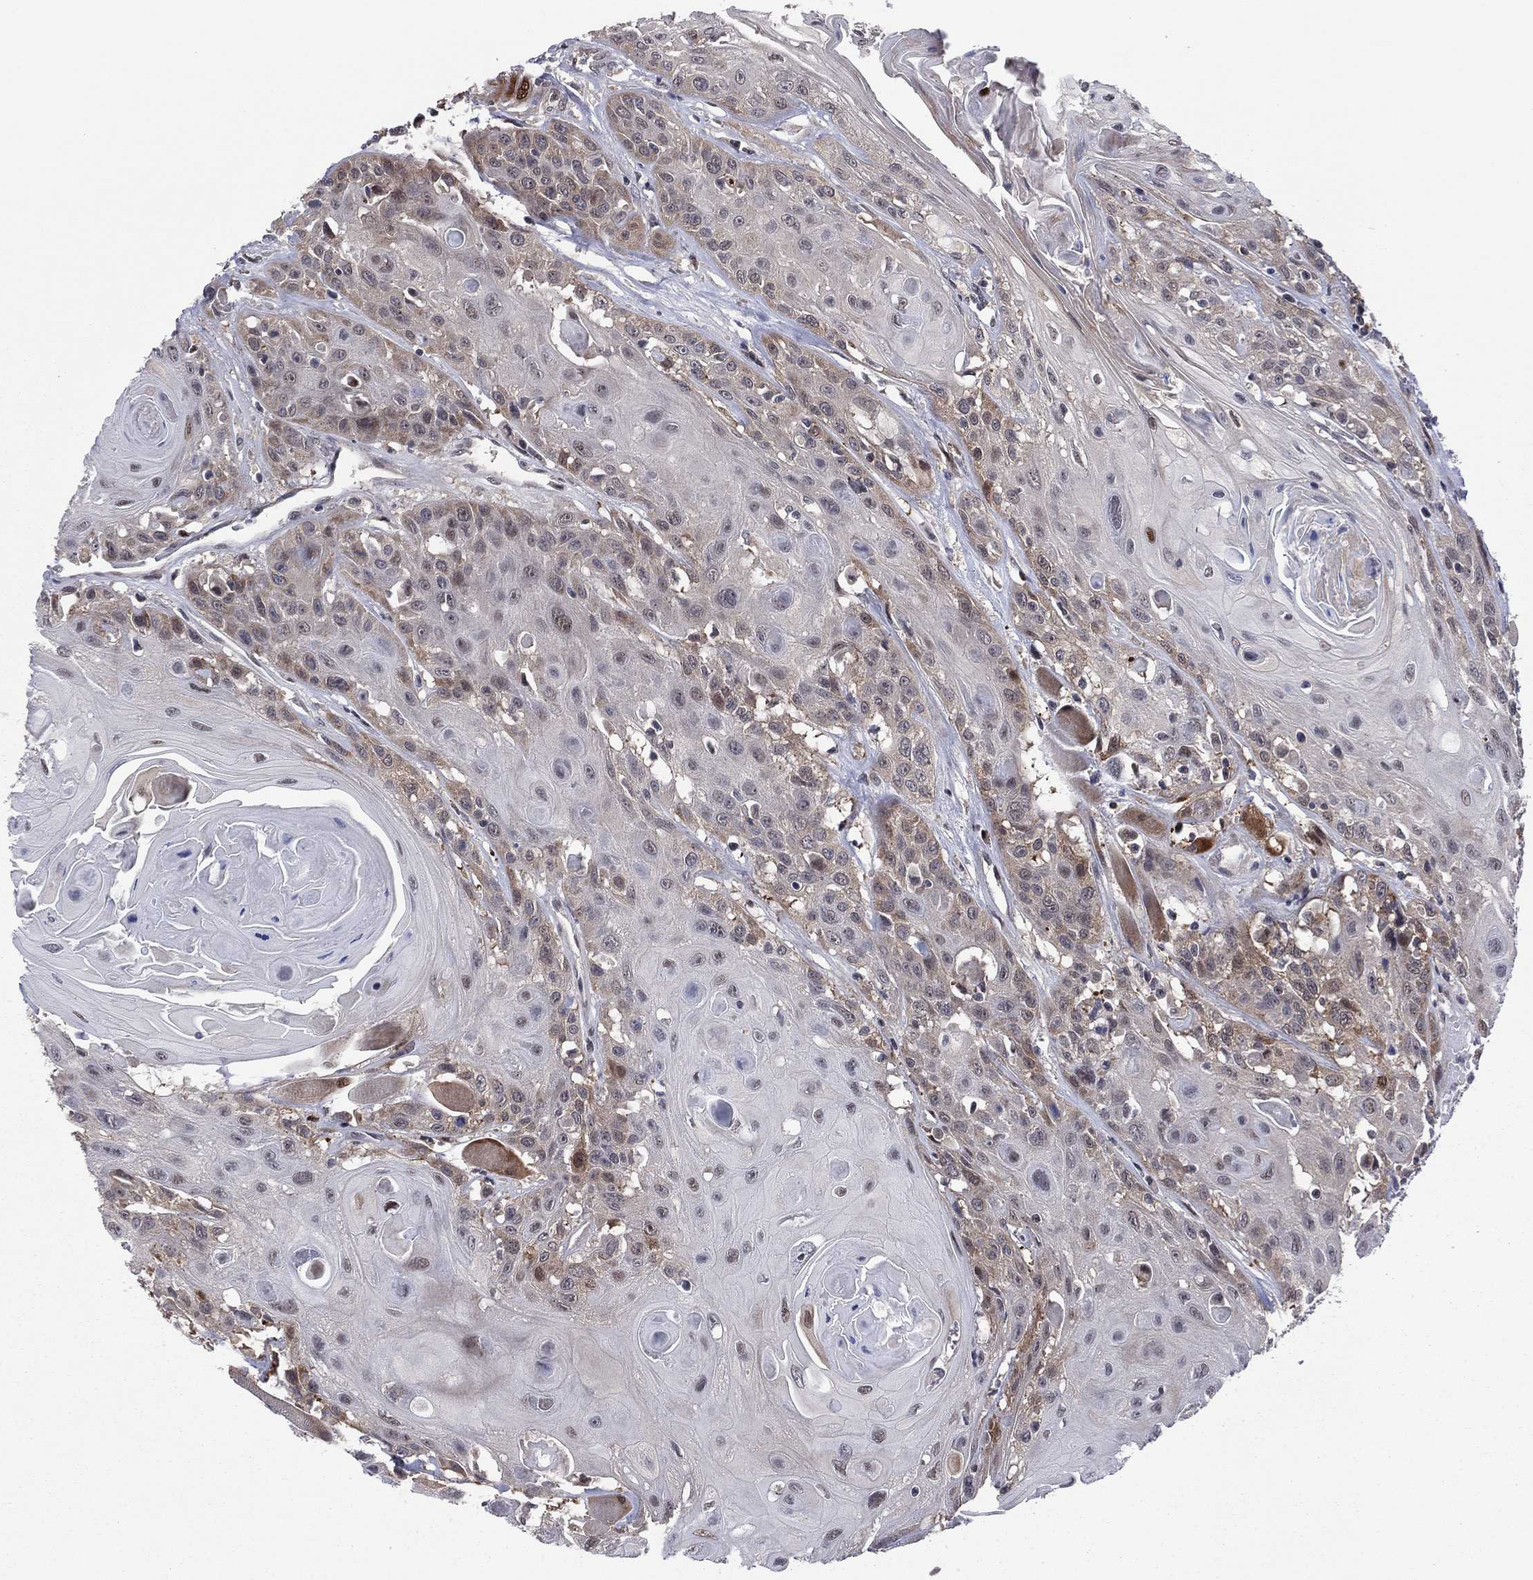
{"staining": {"intensity": "weak", "quantity": "25%-75%", "location": "cytoplasmic/membranous"}, "tissue": "head and neck cancer", "cell_type": "Tumor cells", "image_type": "cancer", "snomed": [{"axis": "morphology", "description": "Squamous cell carcinoma, NOS"}, {"axis": "topography", "description": "Head-Neck"}], "caption": "Protein positivity by IHC reveals weak cytoplasmic/membranous expression in about 25%-75% of tumor cells in head and neck squamous cell carcinoma. The protein of interest is shown in brown color, while the nuclei are stained blue.", "gene": "SNCG", "patient": {"sex": "female", "age": 59}}